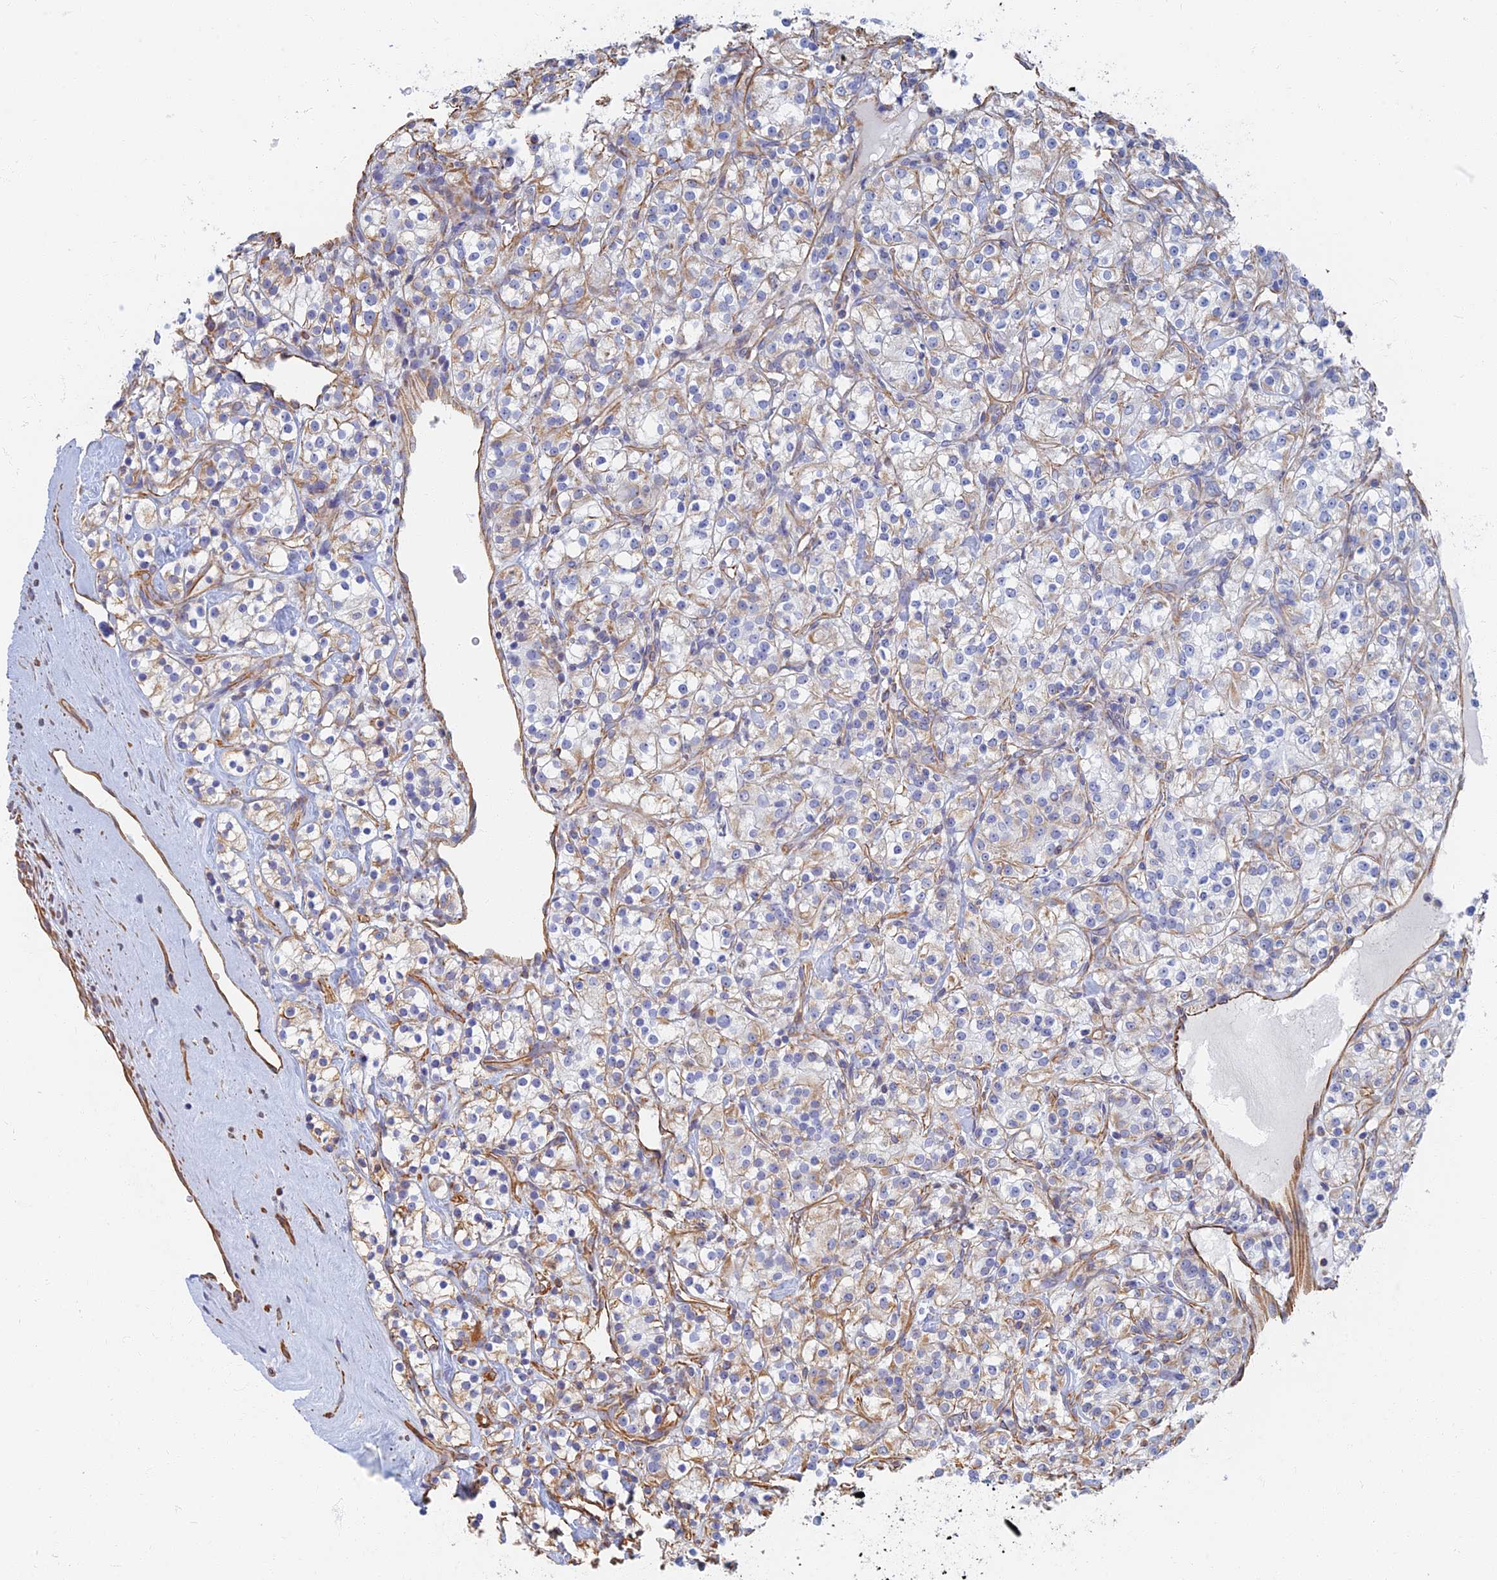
{"staining": {"intensity": "weak", "quantity": "<25%", "location": "cytoplasmic/membranous"}, "tissue": "renal cancer", "cell_type": "Tumor cells", "image_type": "cancer", "snomed": [{"axis": "morphology", "description": "Adenocarcinoma, NOS"}, {"axis": "topography", "description": "Kidney"}], "caption": "Tumor cells are negative for protein expression in human renal adenocarcinoma.", "gene": "RMC1", "patient": {"sex": "male", "age": 77}}